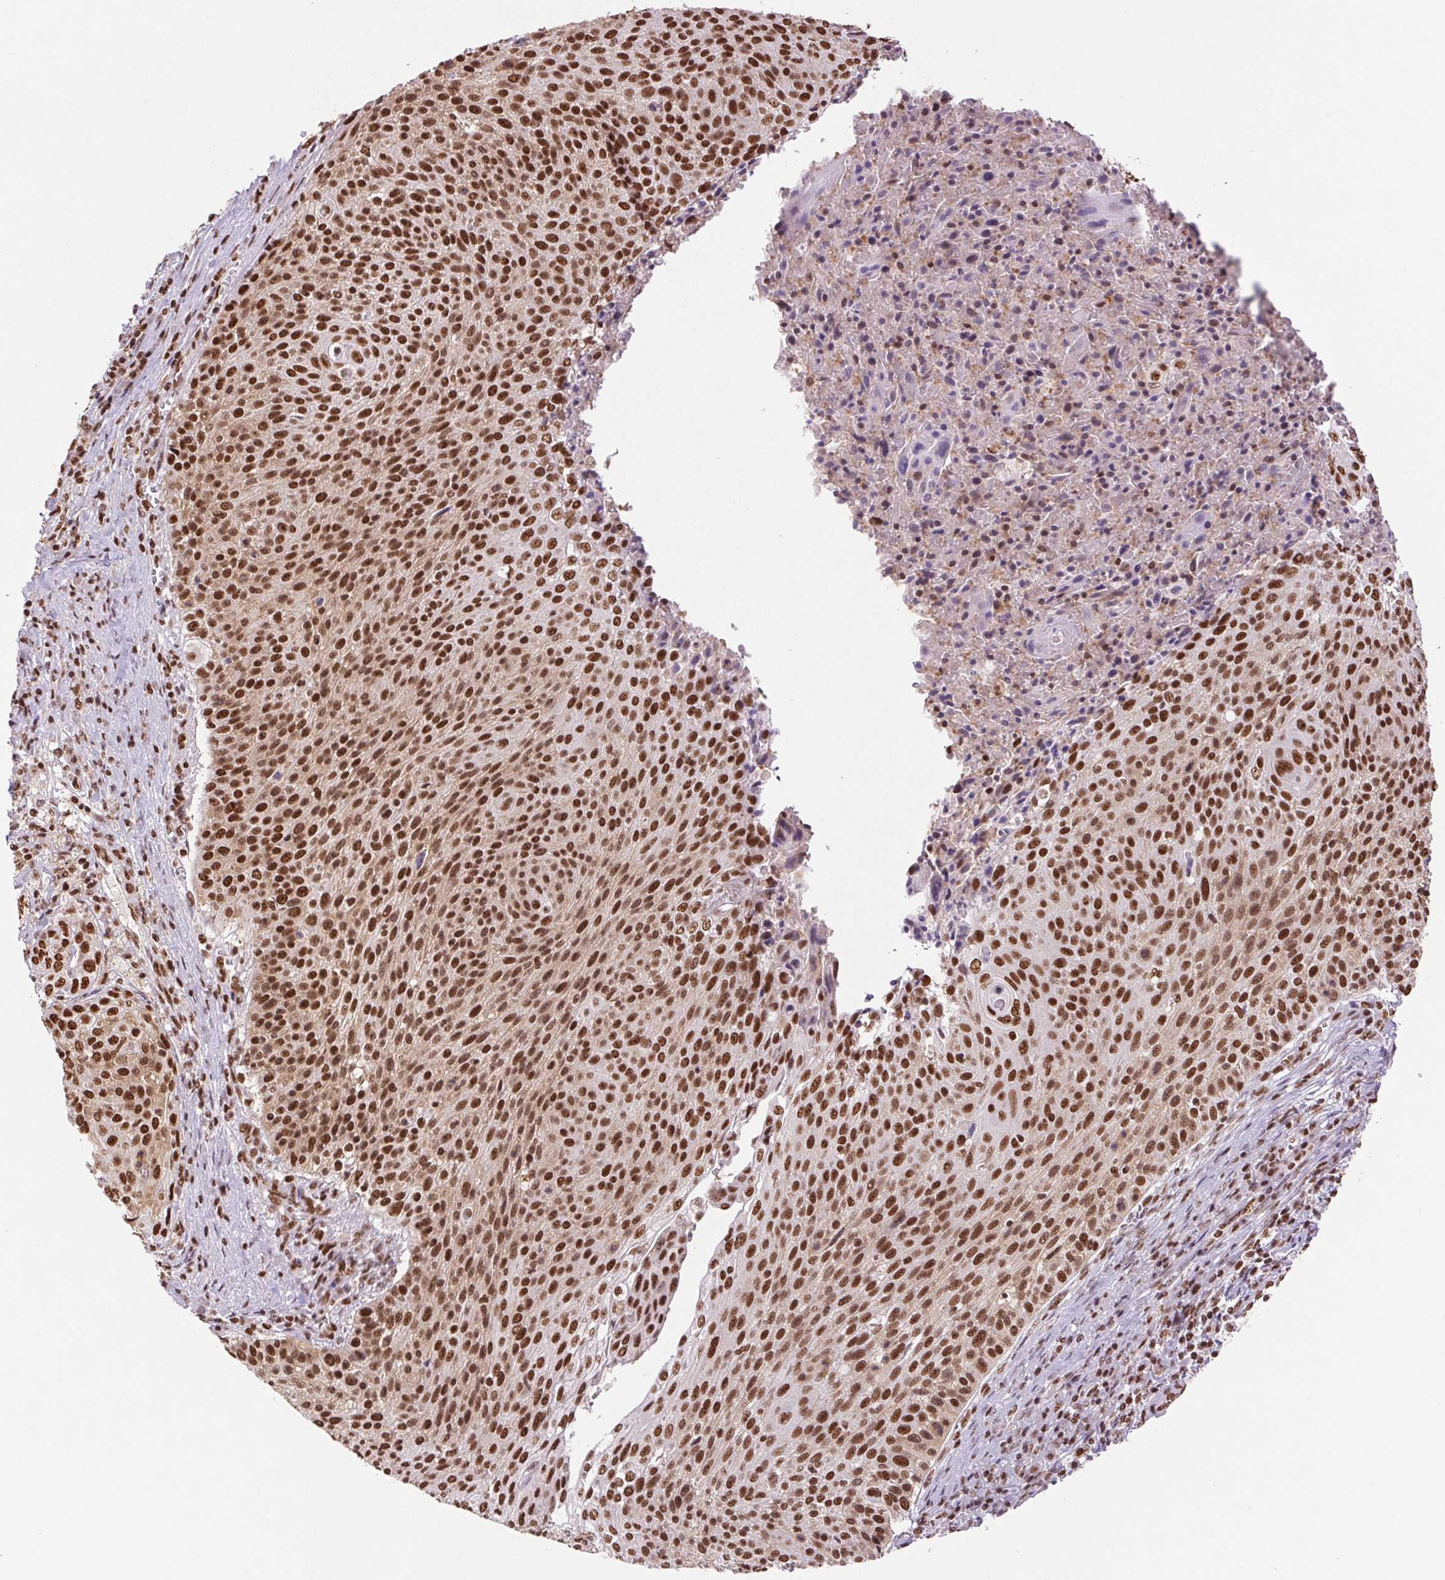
{"staining": {"intensity": "strong", "quantity": ">75%", "location": "nuclear"}, "tissue": "cervical cancer", "cell_type": "Tumor cells", "image_type": "cancer", "snomed": [{"axis": "morphology", "description": "Squamous cell carcinoma, NOS"}, {"axis": "topography", "description": "Cervix"}], "caption": "This micrograph demonstrates cervical cancer (squamous cell carcinoma) stained with IHC to label a protein in brown. The nuclear of tumor cells show strong positivity for the protein. Nuclei are counter-stained blue.", "gene": "ZNF207", "patient": {"sex": "female", "age": 31}}